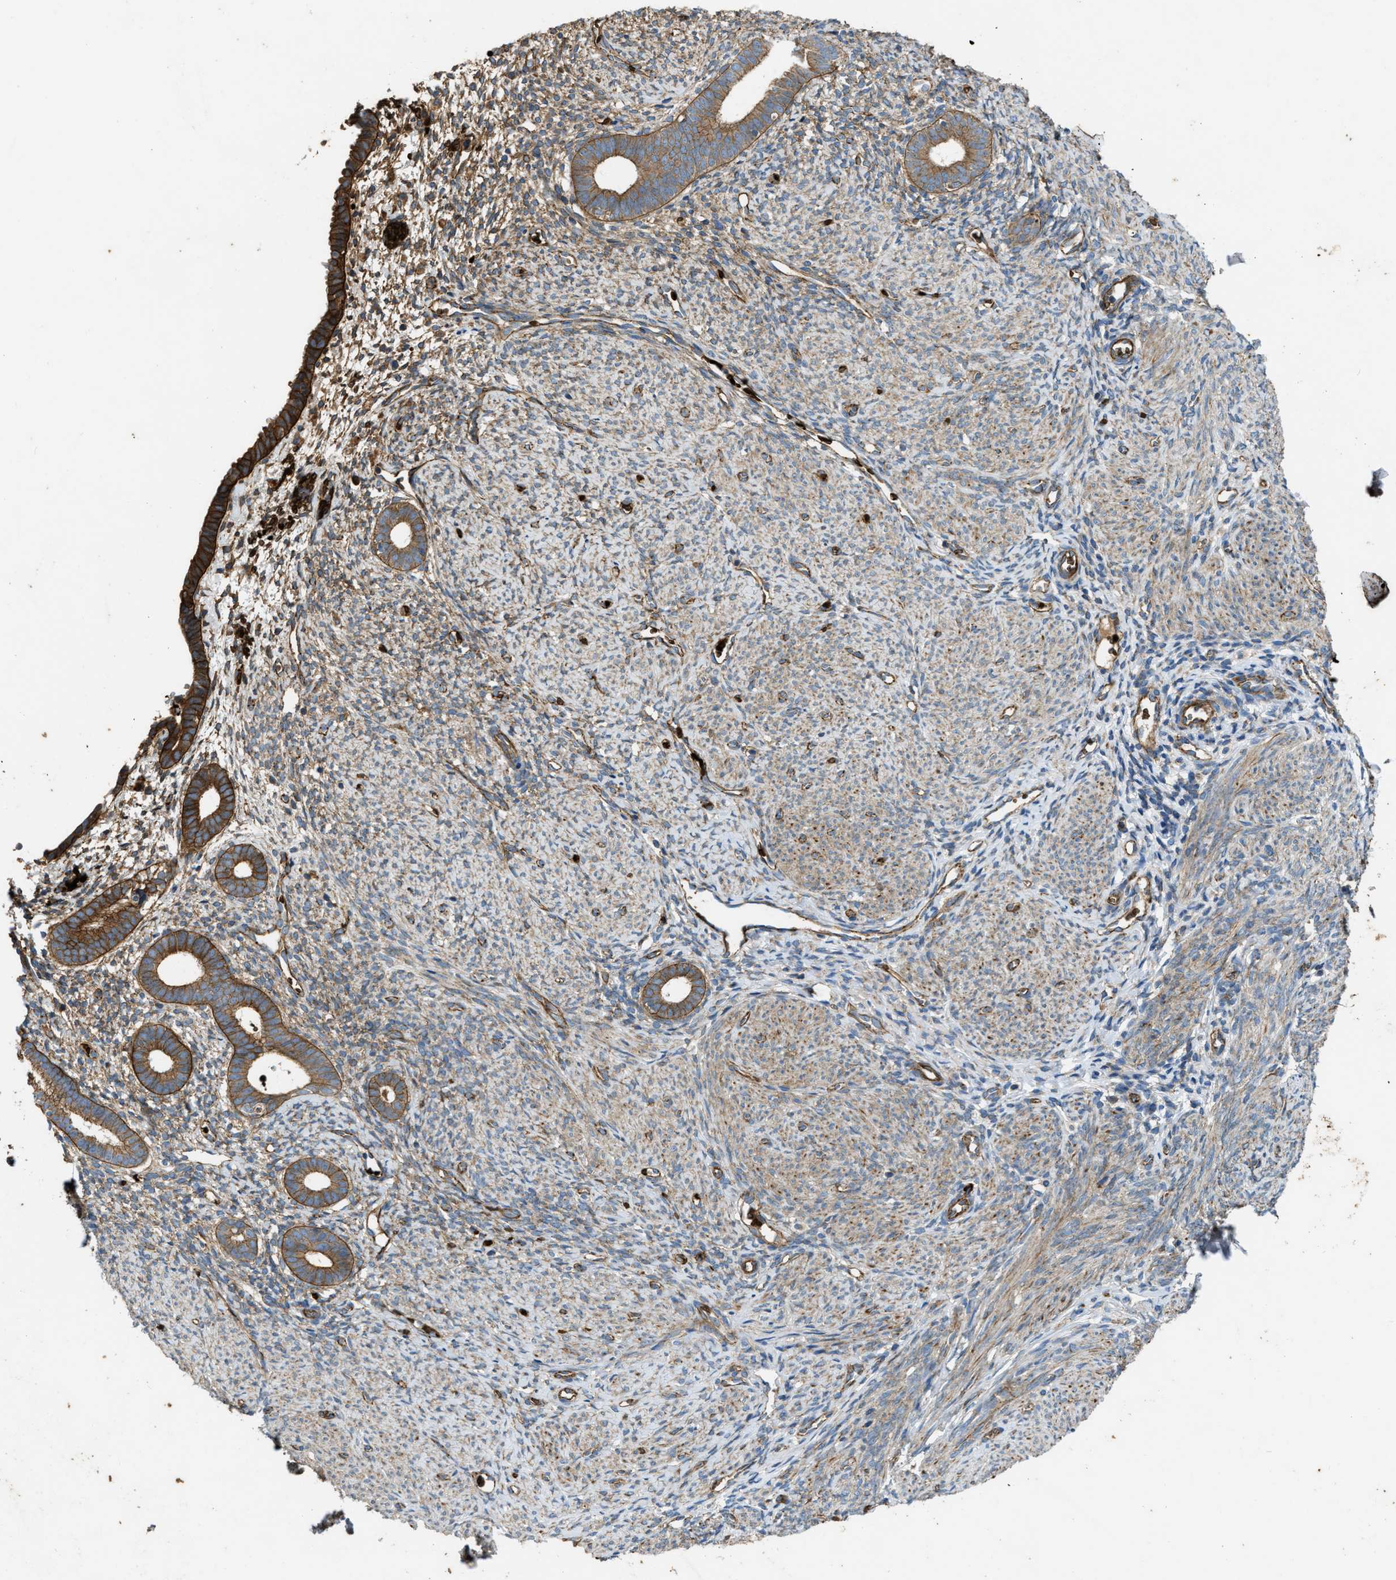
{"staining": {"intensity": "weak", "quantity": ">75%", "location": "cytoplasmic/membranous"}, "tissue": "endometrium", "cell_type": "Cells in endometrial stroma", "image_type": "normal", "snomed": [{"axis": "morphology", "description": "Normal tissue, NOS"}, {"axis": "morphology", "description": "Adenocarcinoma, NOS"}, {"axis": "topography", "description": "Endometrium"}], "caption": "Normal endometrium displays weak cytoplasmic/membranous staining in approximately >75% of cells in endometrial stroma, visualized by immunohistochemistry. Ihc stains the protein in brown and the nuclei are stained blue.", "gene": "ERC1", "patient": {"sex": "female", "age": 57}}